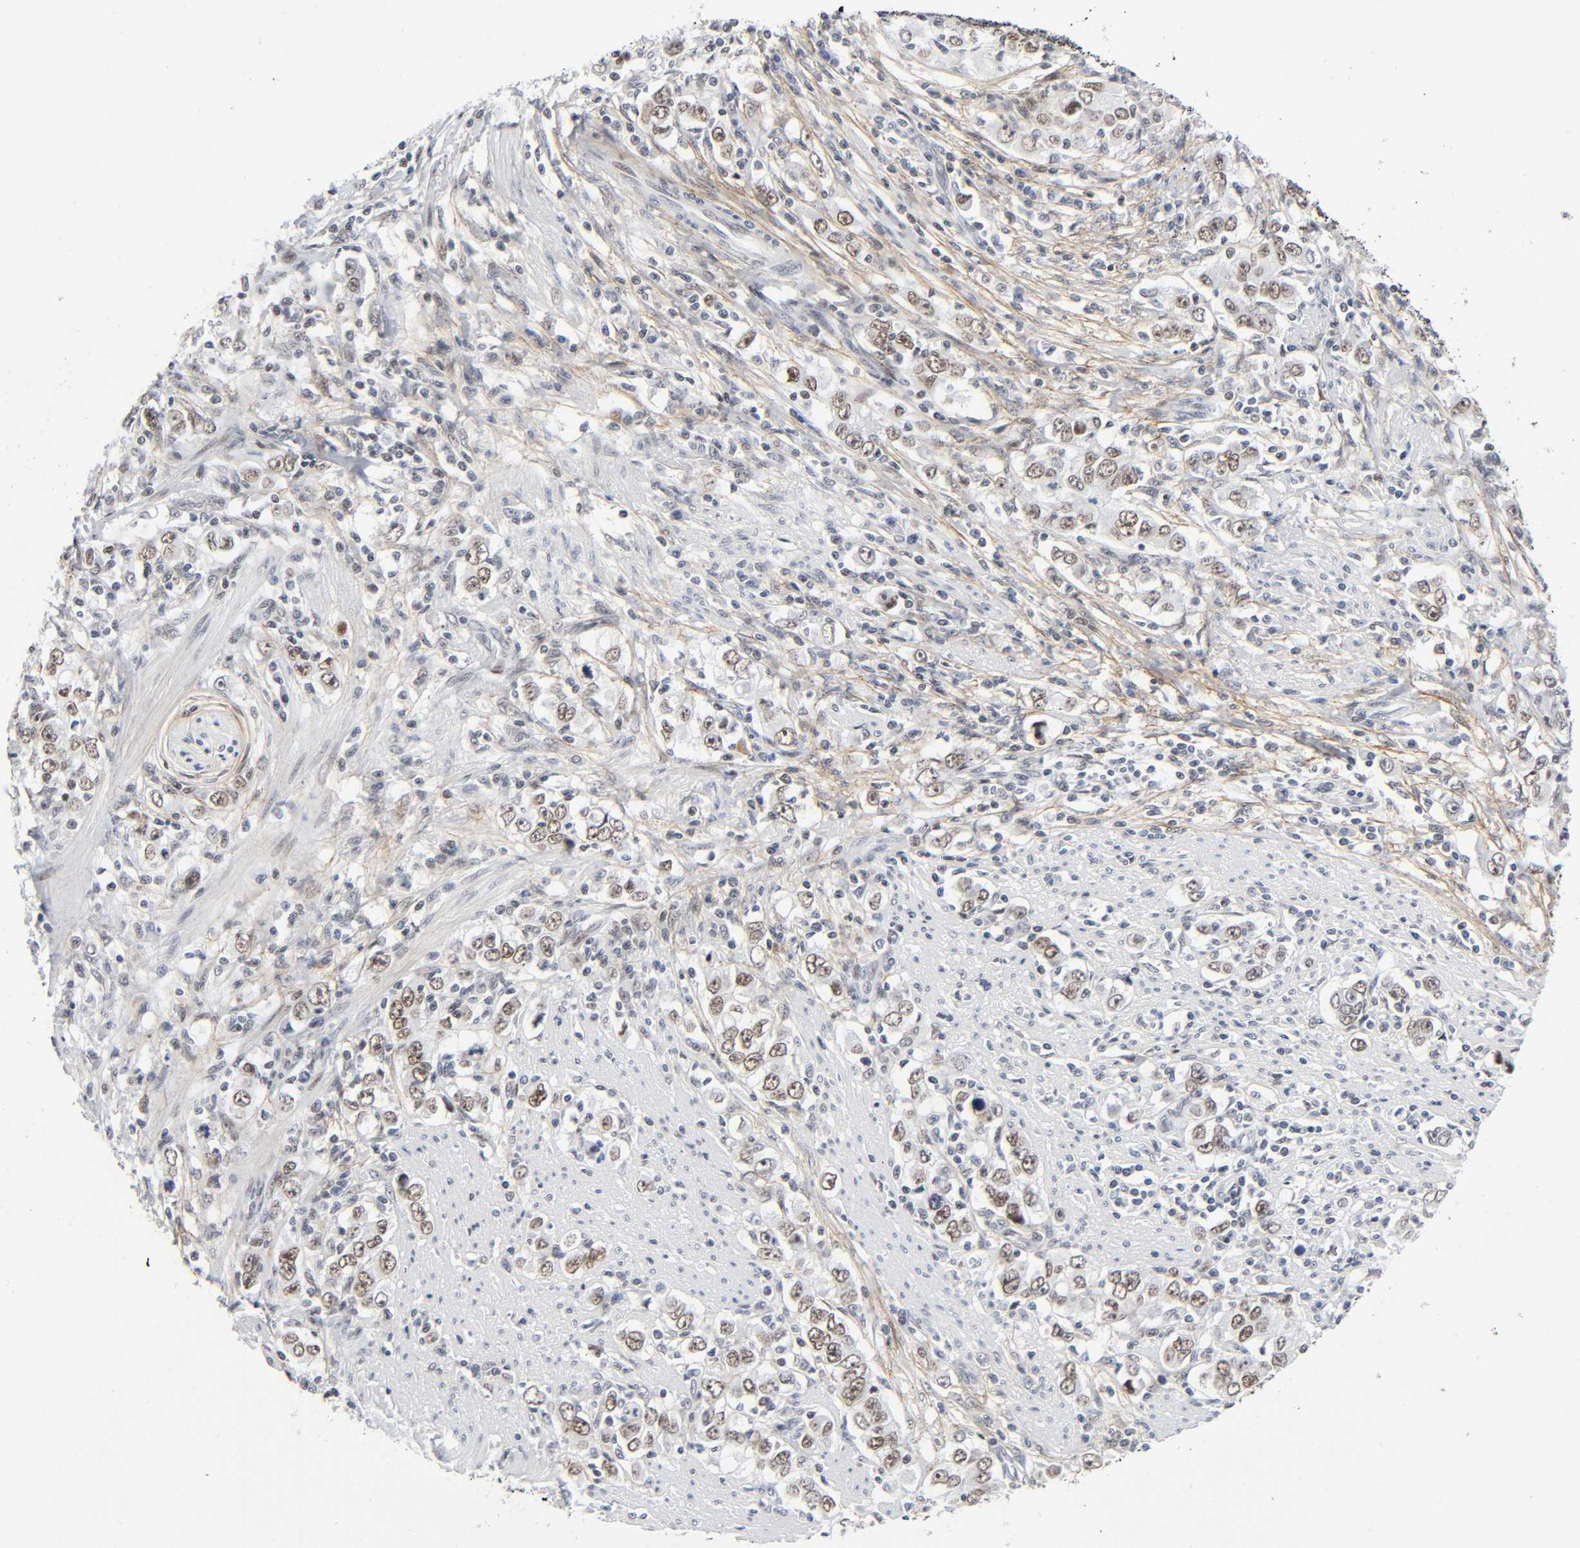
{"staining": {"intensity": "weak", "quantity": ">75%", "location": "nuclear"}, "tissue": "stomach cancer", "cell_type": "Tumor cells", "image_type": "cancer", "snomed": [{"axis": "morphology", "description": "Adenocarcinoma, NOS"}, {"axis": "topography", "description": "Stomach, lower"}], "caption": "Protein staining of stomach adenocarcinoma tissue shows weak nuclear expression in approximately >75% of tumor cells. The staining was performed using DAB to visualize the protein expression in brown, while the nuclei were stained in blue with hematoxylin (Magnification: 20x).", "gene": "DIDO1", "patient": {"sex": "female", "age": 72}}